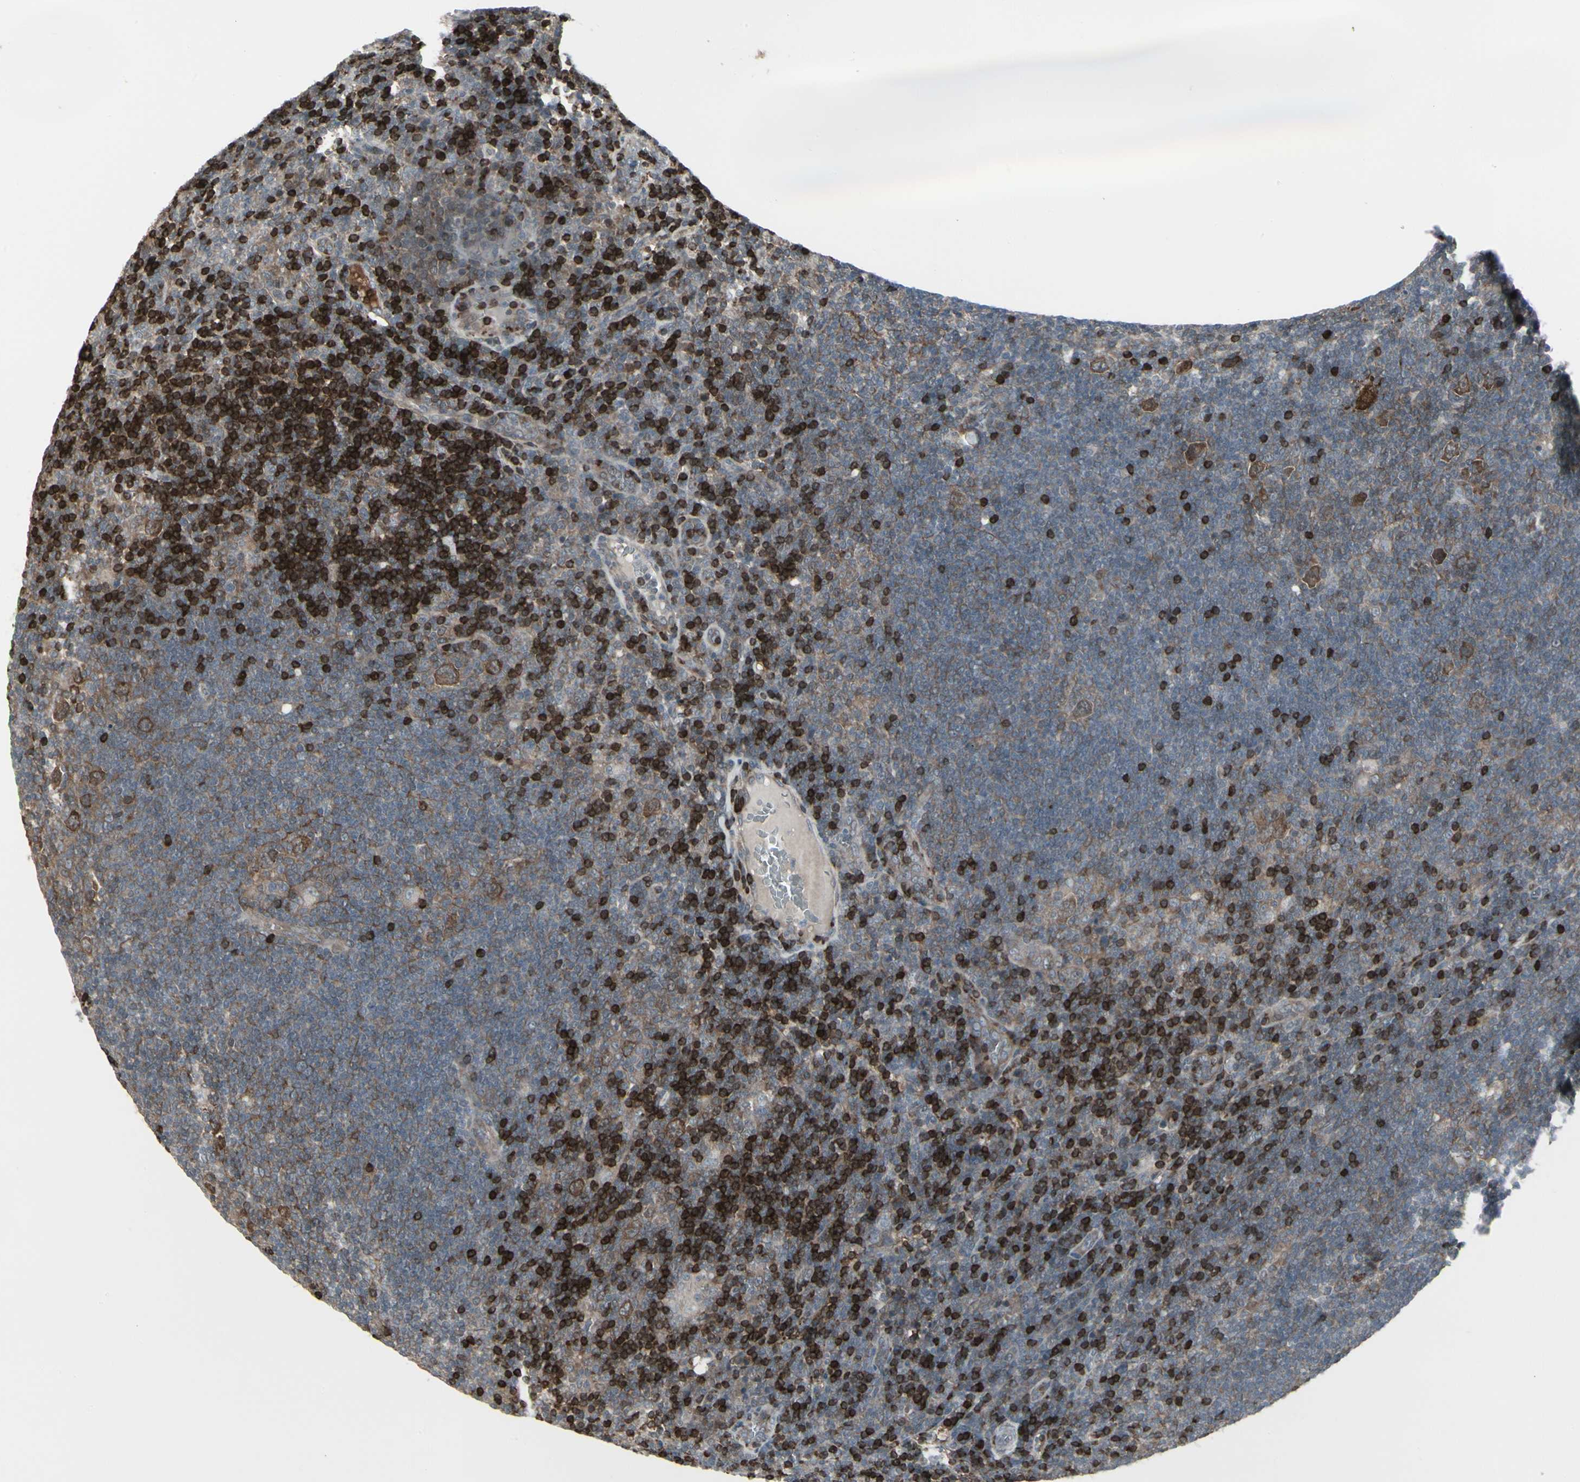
{"staining": {"intensity": "moderate", "quantity": ">75%", "location": "cytoplasmic/membranous"}, "tissue": "lymphoma", "cell_type": "Tumor cells", "image_type": "cancer", "snomed": [{"axis": "morphology", "description": "Hodgkin's disease, NOS"}, {"axis": "topography", "description": "Lymph node"}], "caption": "Hodgkin's disease stained for a protein demonstrates moderate cytoplasmic/membranous positivity in tumor cells. (Stains: DAB in brown, nuclei in blue, Microscopy: brightfield microscopy at high magnification).", "gene": "IGFBP6", "patient": {"sex": "female", "age": 57}}